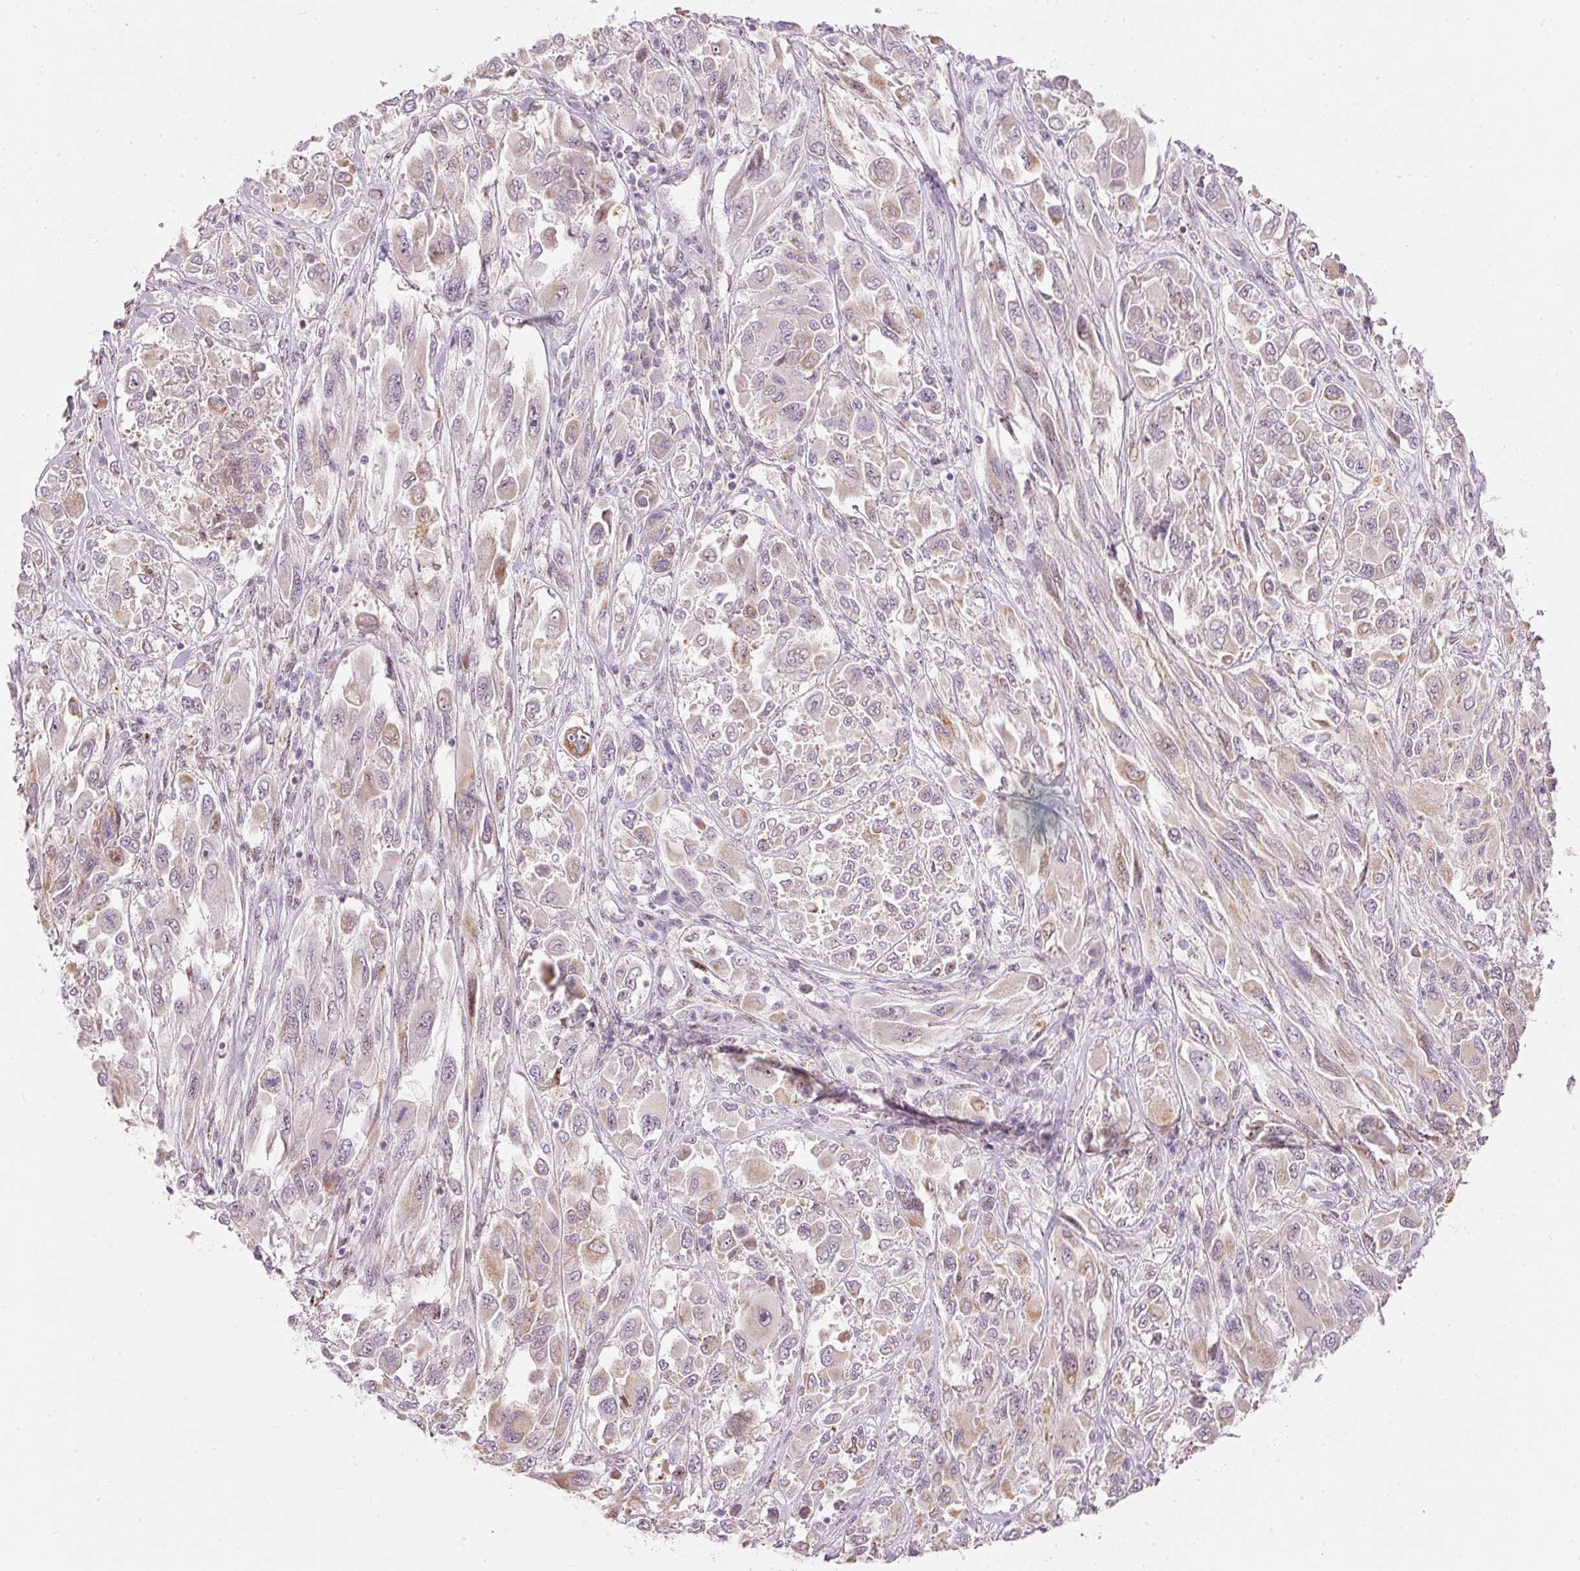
{"staining": {"intensity": "moderate", "quantity": "<25%", "location": "cytoplasmic/membranous"}, "tissue": "melanoma", "cell_type": "Tumor cells", "image_type": "cancer", "snomed": [{"axis": "morphology", "description": "Malignant melanoma, NOS"}, {"axis": "topography", "description": "Skin"}], "caption": "Immunohistochemistry (IHC) of melanoma displays low levels of moderate cytoplasmic/membranous positivity in about <25% of tumor cells.", "gene": "RNF39", "patient": {"sex": "female", "age": 91}}